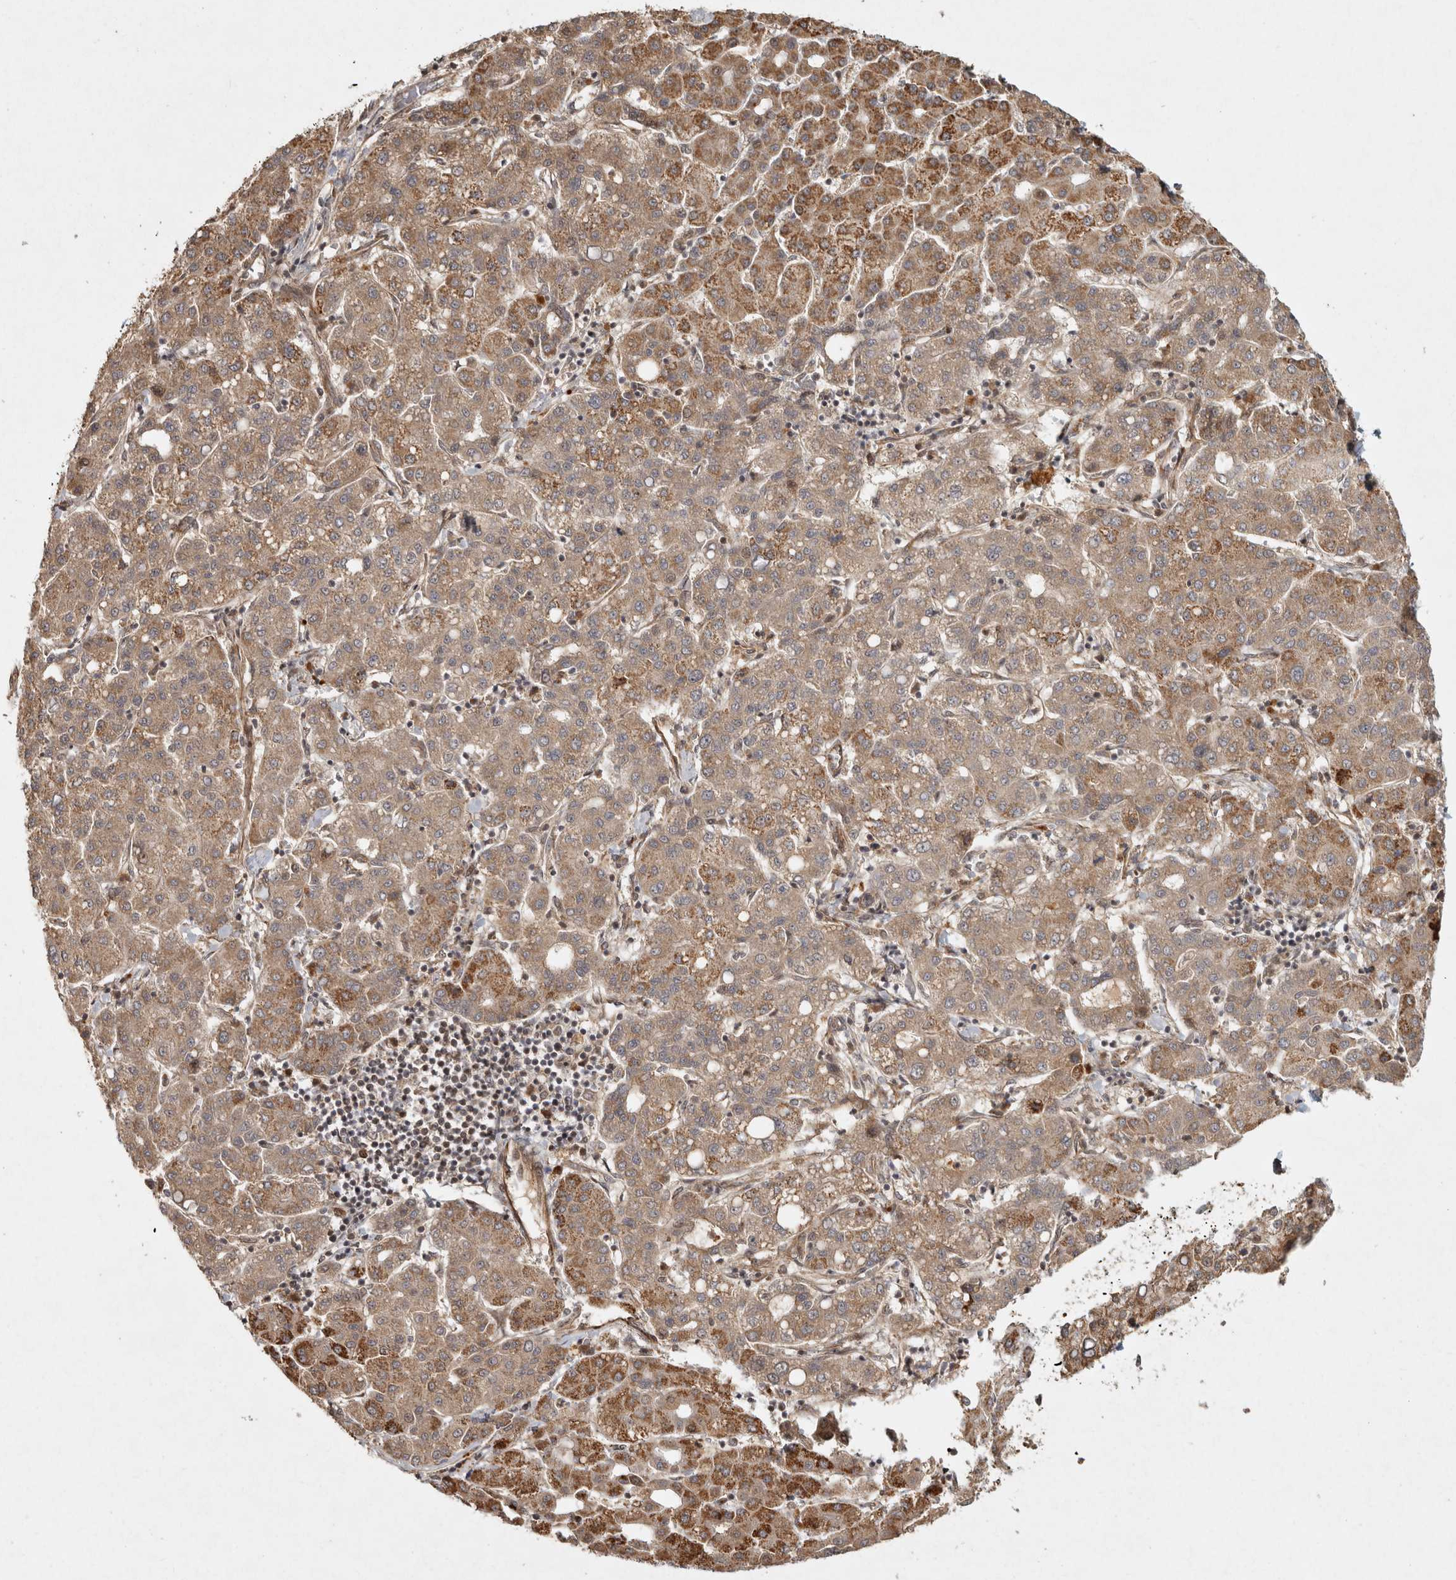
{"staining": {"intensity": "moderate", "quantity": ">75%", "location": "cytoplasmic/membranous"}, "tissue": "liver cancer", "cell_type": "Tumor cells", "image_type": "cancer", "snomed": [{"axis": "morphology", "description": "Carcinoma, Hepatocellular, NOS"}, {"axis": "topography", "description": "Liver"}], "caption": "Immunohistochemical staining of liver cancer (hepatocellular carcinoma) shows moderate cytoplasmic/membranous protein staining in approximately >75% of tumor cells. The staining was performed using DAB, with brown indicating positive protein expression. Nuclei are stained blue with hematoxylin.", "gene": "CAMSAP2", "patient": {"sex": "male", "age": 65}}